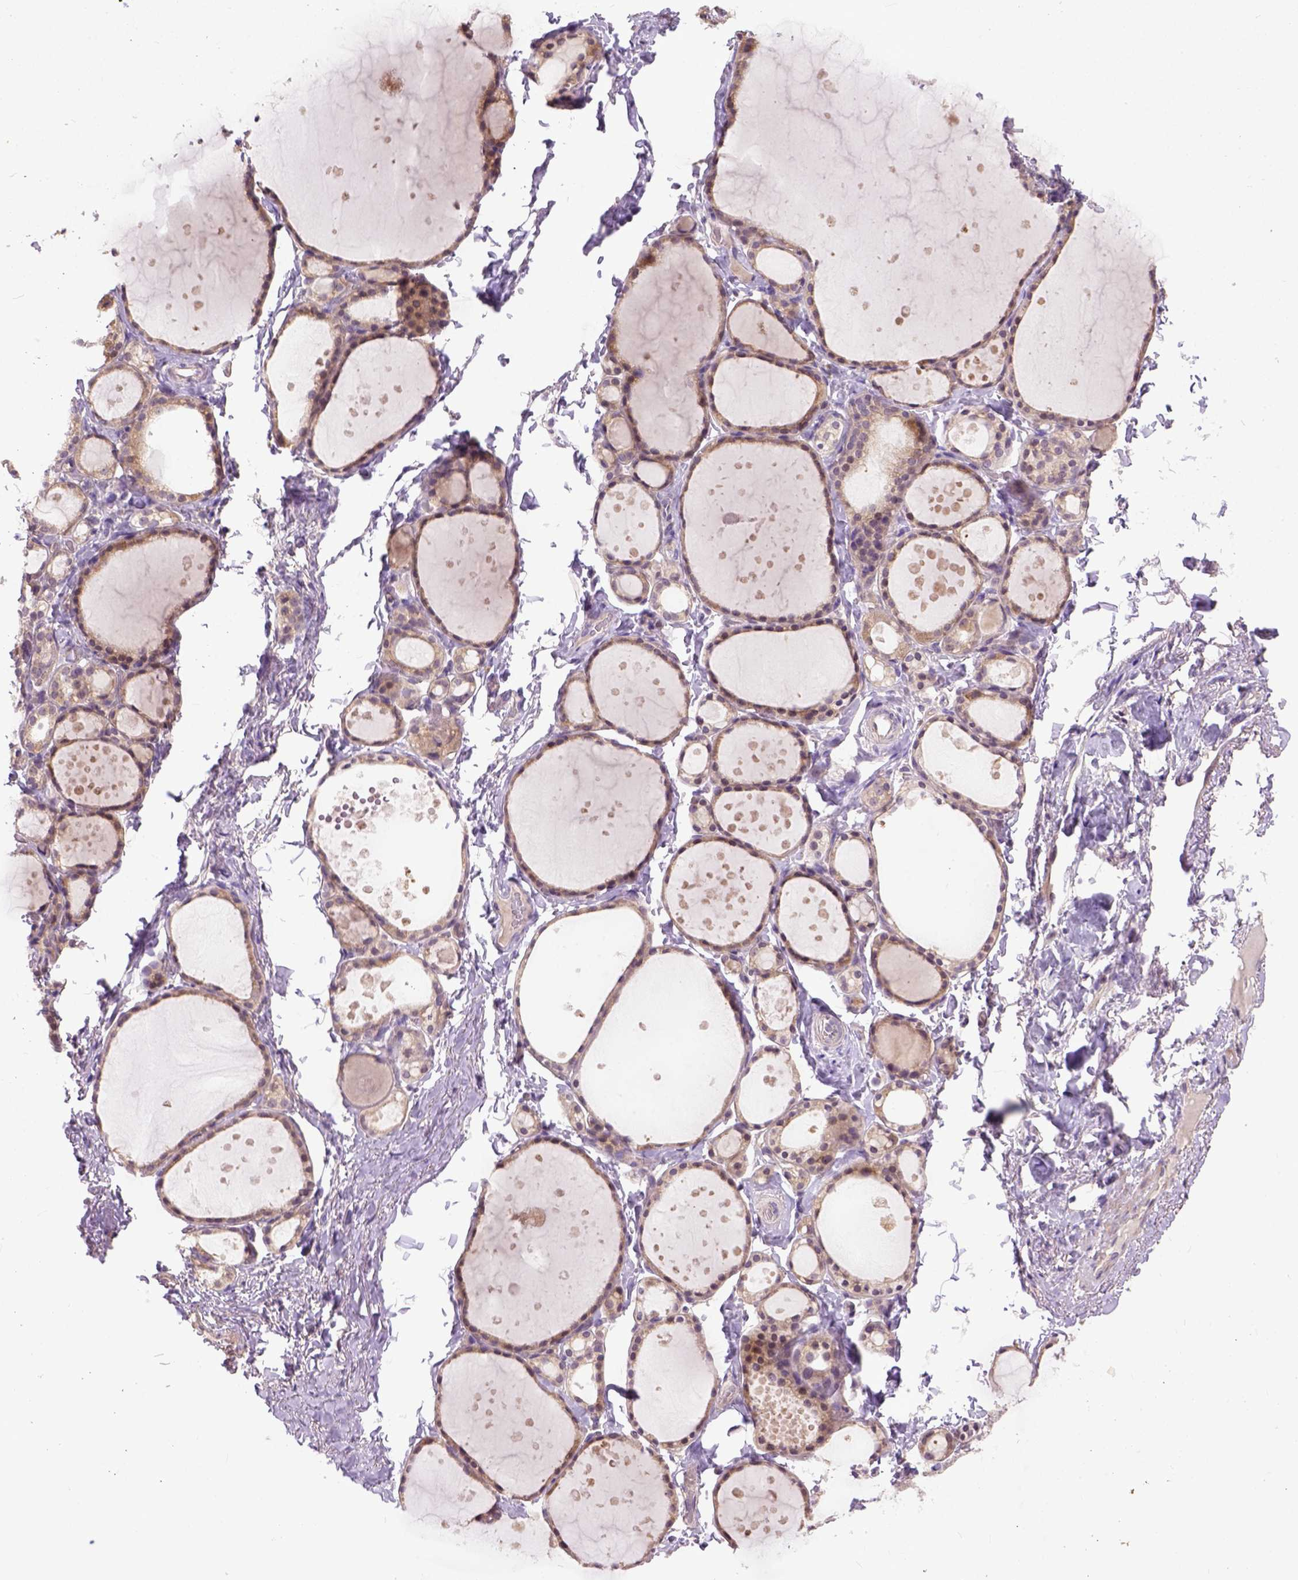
{"staining": {"intensity": "moderate", "quantity": ">75%", "location": "cytoplasmic/membranous"}, "tissue": "thyroid gland", "cell_type": "Glandular cells", "image_type": "normal", "snomed": [{"axis": "morphology", "description": "Normal tissue, NOS"}, {"axis": "topography", "description": "Thyroid gland"}], "caption": "The micrograph demonstrates staining of benign thyroid gland, revealing moderate cytoplasmic/membranous protein expression (brown color) within glandular cells.", "gene": "CPNE1", "patient": {"sex": "male", "age": 68}}